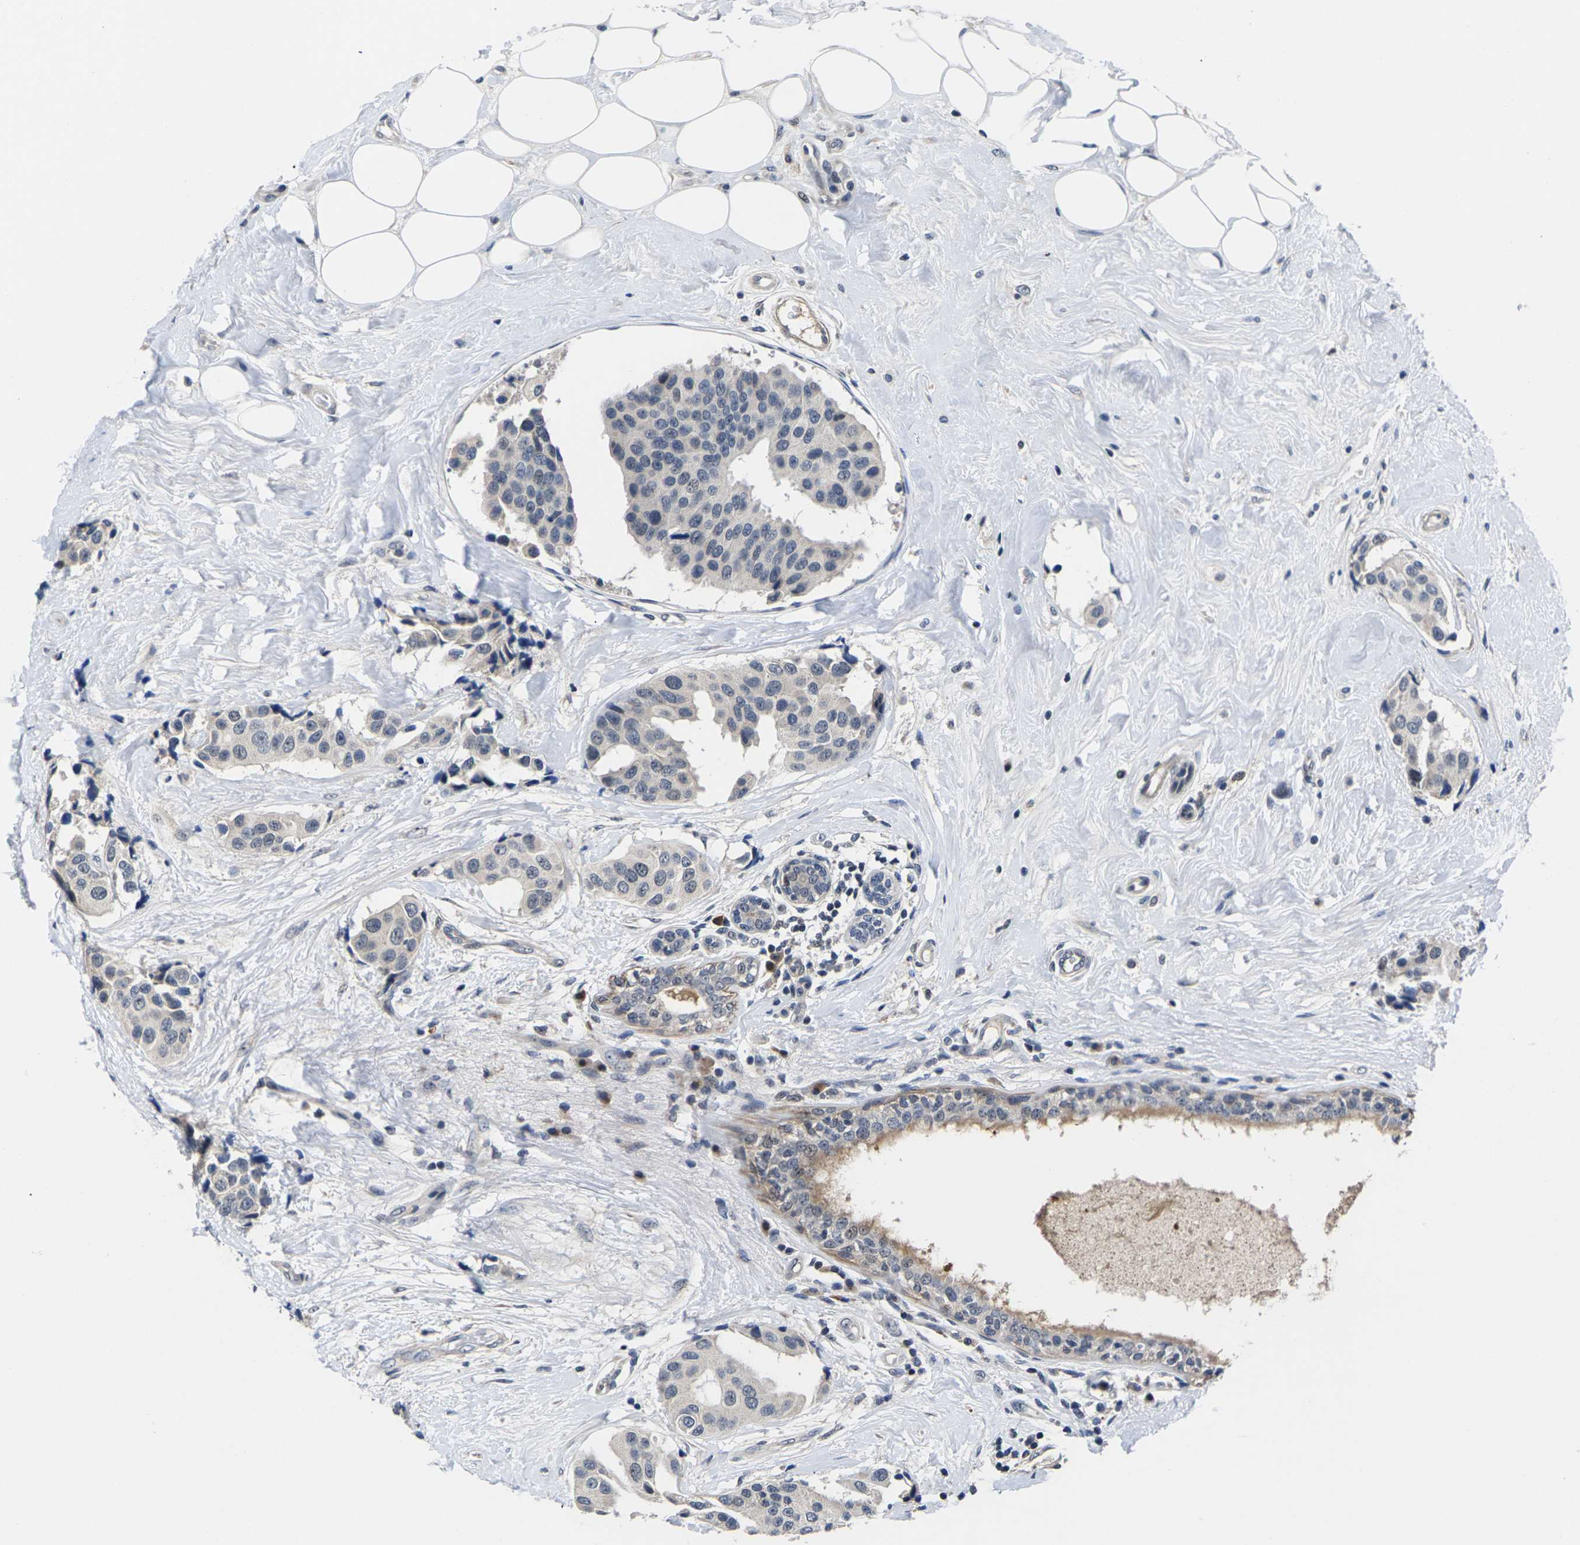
{"staining": {"intensity": "negative", "quantity": "none", "location": "none"}, "tissue": "breast cancer", "cell_type": "Tumor cells", "image_type": "cancer", "snomed": [{"axis": "morphology", "description": "Normal tissue, NOS"}, {"axis": "morphology", "description": "Duct carcinoma"}, {"axis": "topography", "description": "Breast"}], "caption": "Breast cancer (infiltrating ductal carcinoma) stained for a protein using IHC exhibits no expression tumor cells.", "gene": "ST6GAL2", "patient": {"sex": "female", "age": 39}}